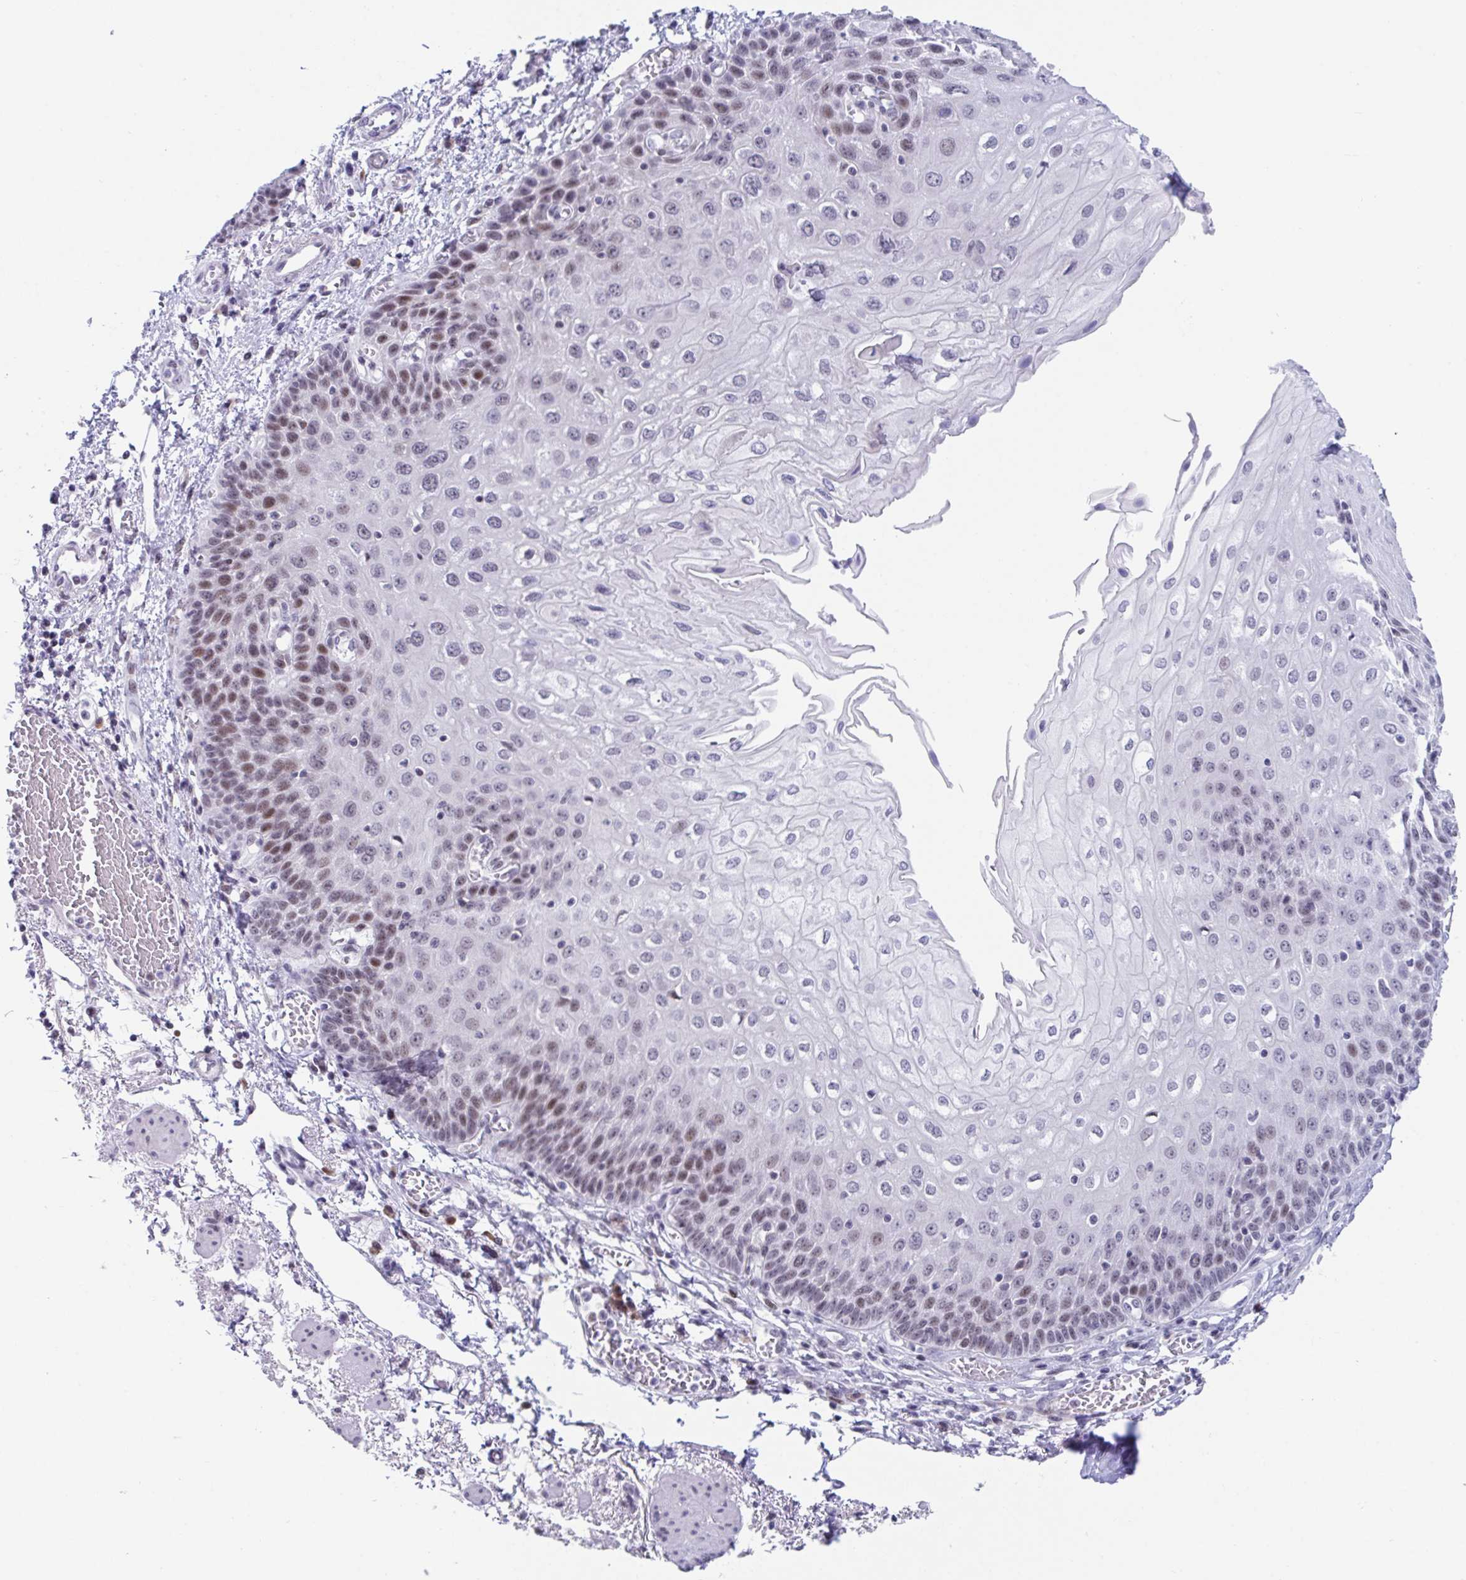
{"staining": {"intensity": "moderate", "quantity": "25%-75%", "location": "nuclear"}, "tissue": "esophagus", "cell_type": "Squamous epithelial cells", "image_type": "normal", "snomed": [{"axis": "morphology", "description": "Normal tissue, NOS"}, {"axis": "morphology", "description": "Adenocarcinoma, NOS"}, {"axis": "topography", "description": "Esophagus"}], "caption": "Brown immunohistochemical staining in benign esophagus demonstrates moderate nuclear positivity in about 25%-75% of squamous epithelial cells. Immunohistochemistry (ihc) stains the protein in brown and the nuclei are stained blue.", "gene": "WDR72", "patient": {"sex": "male", "age": 81}}